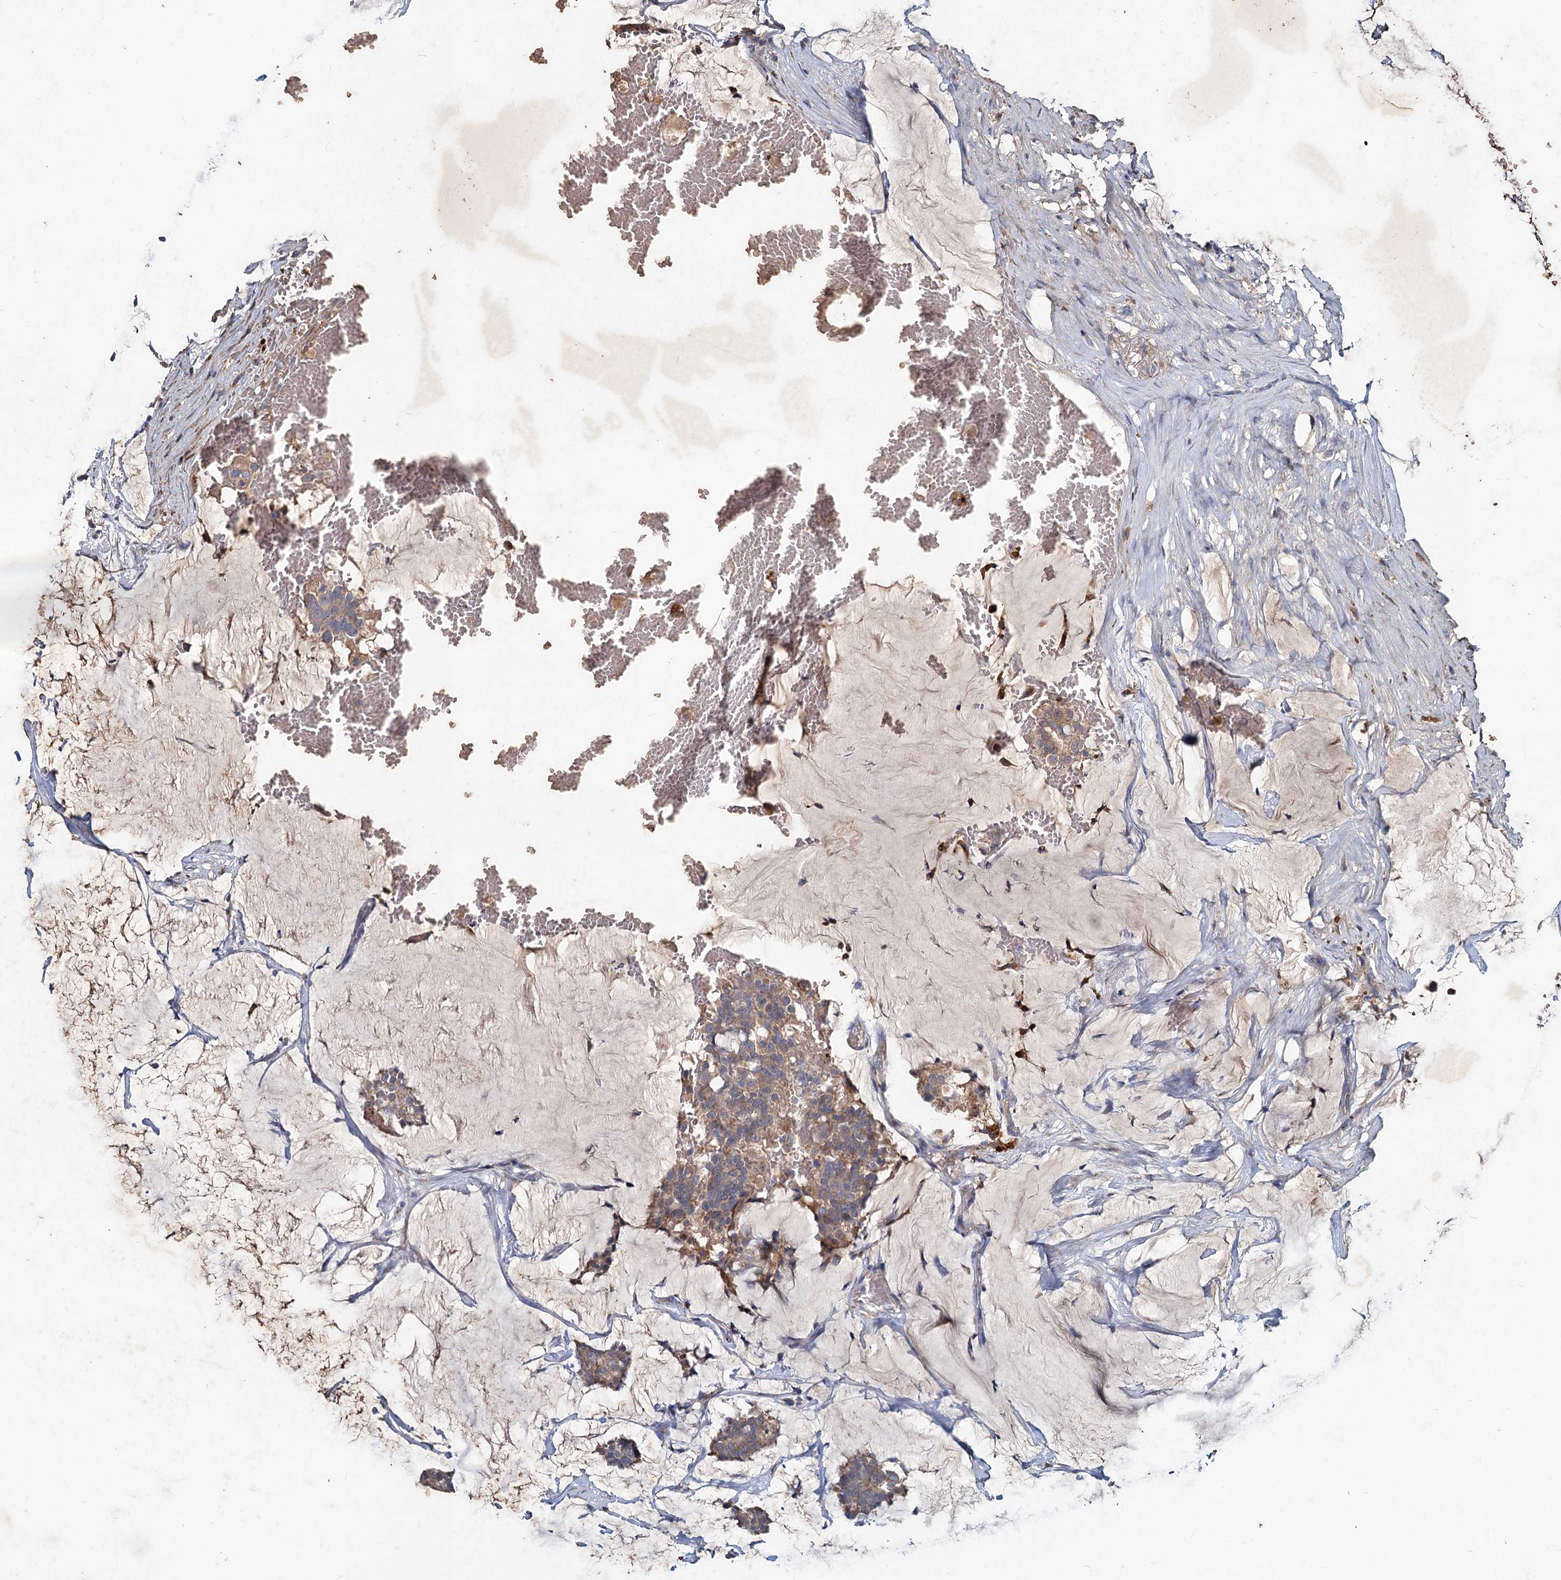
{"staining": {"intensity": "weak", "quantity": "25%-75%", "location": "cytoplasmic/membranous"}, "tissue": "breast cancer", "cell_type": "Tumor cells", "image_type": "cancer", "snomed": [{"axis": "morphology", "description": "Duct carcinoma"}, {"axis": "topography", "description": "Breast"}], "caption": "Human breast cancer stained with a protein marker demonstrates weak staining in tumor cells.", "gene": "TMX2", "patient": {"sex": "female", "age": 93}}